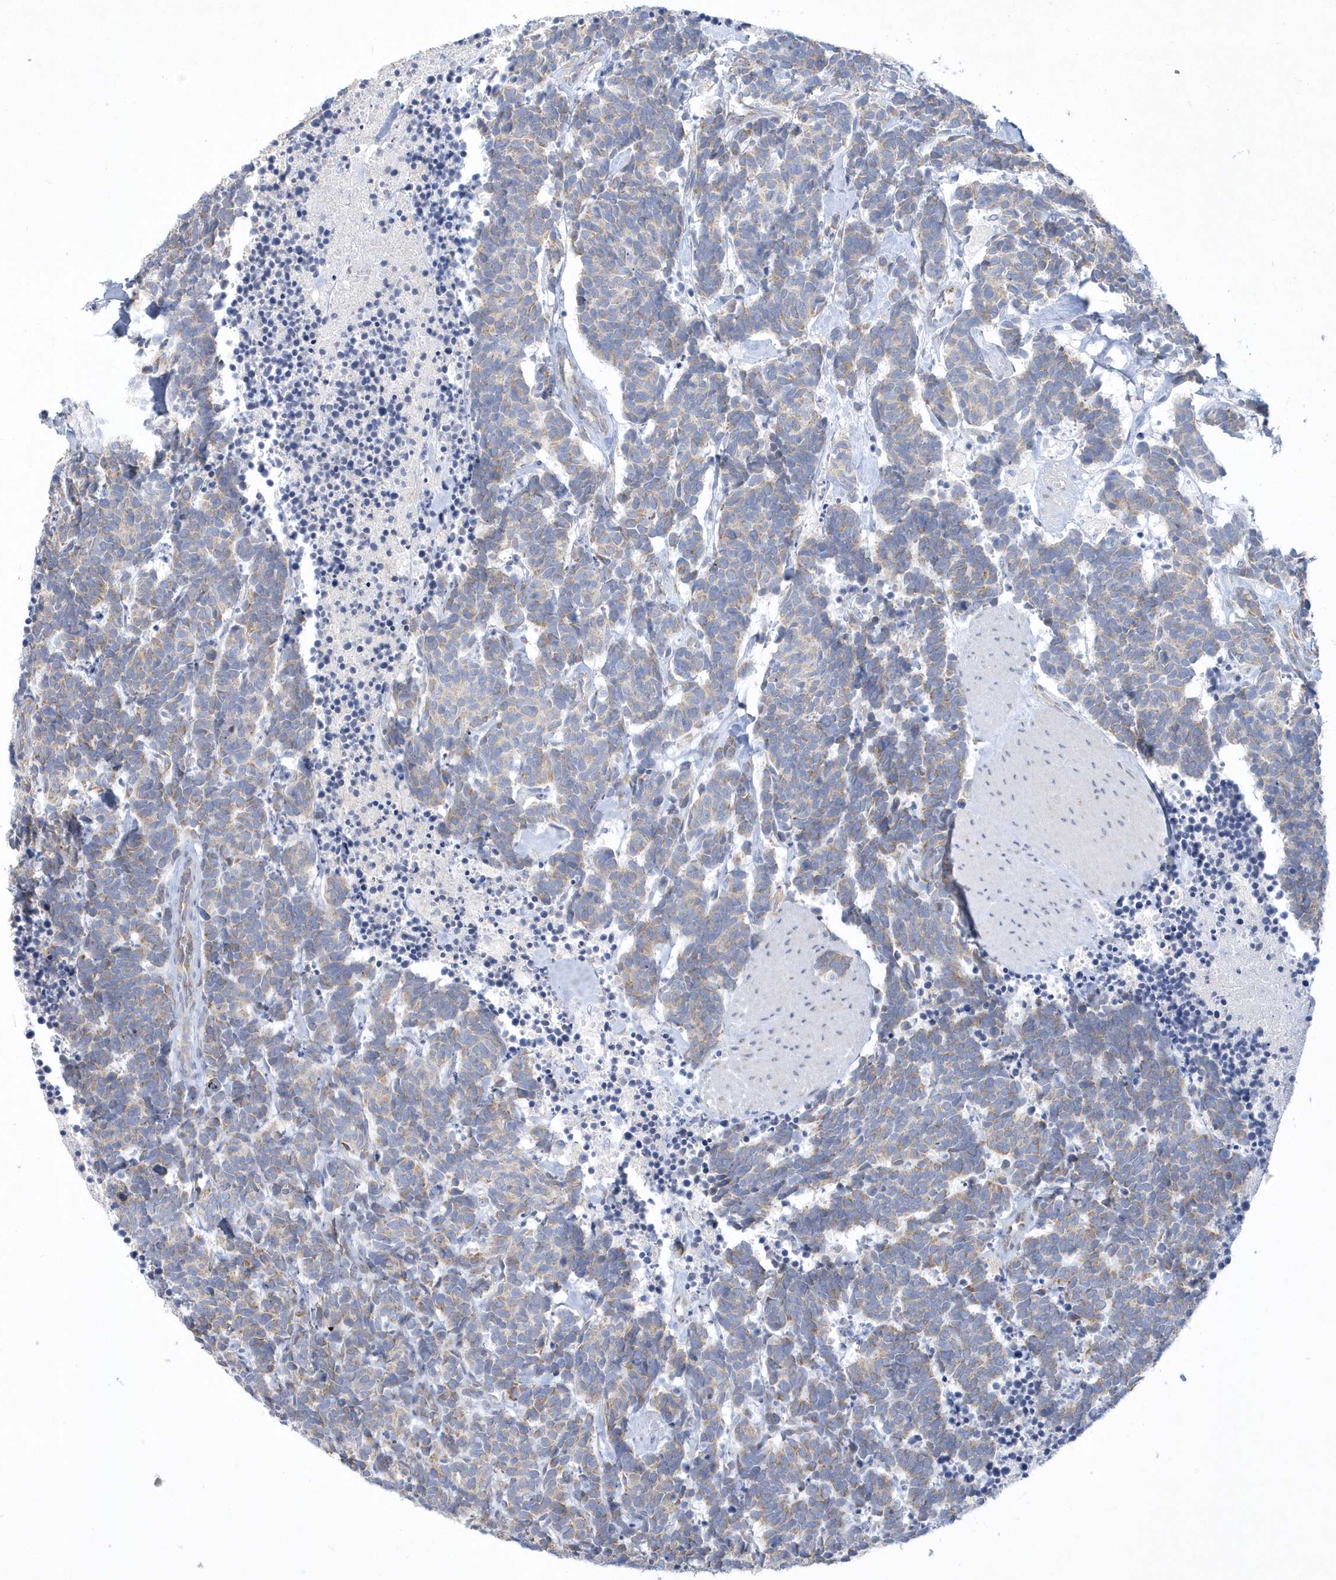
{"staining": {"intensity": "weak", "quantity": "25%-75%", "location": "cytoplasmic/membranous"}, "tissue": "carcinoid", "cell_type": "Tumor cells", "image_type": "cancer", "snomed": [{"axis": "morphology", "description": "Carcinoma, NOS"}, {"axis": "morphology", "description": "Carcinoid, malignant, NOS"}, {"axis": "topography", "description": "Urinary bladder"}], "caption": "Carcinoid (malignant) was stained to show a protein in brown. There is low levels of weak cytoplasmic/membranous staining in about 25%-75% of tumor cells. Immunohistochemistry (ihc) stains the protein of interest in brown and the nuclei are stained blue.", "gene": "DGAT1", "patient": {"sex": "male", "age": 57}}